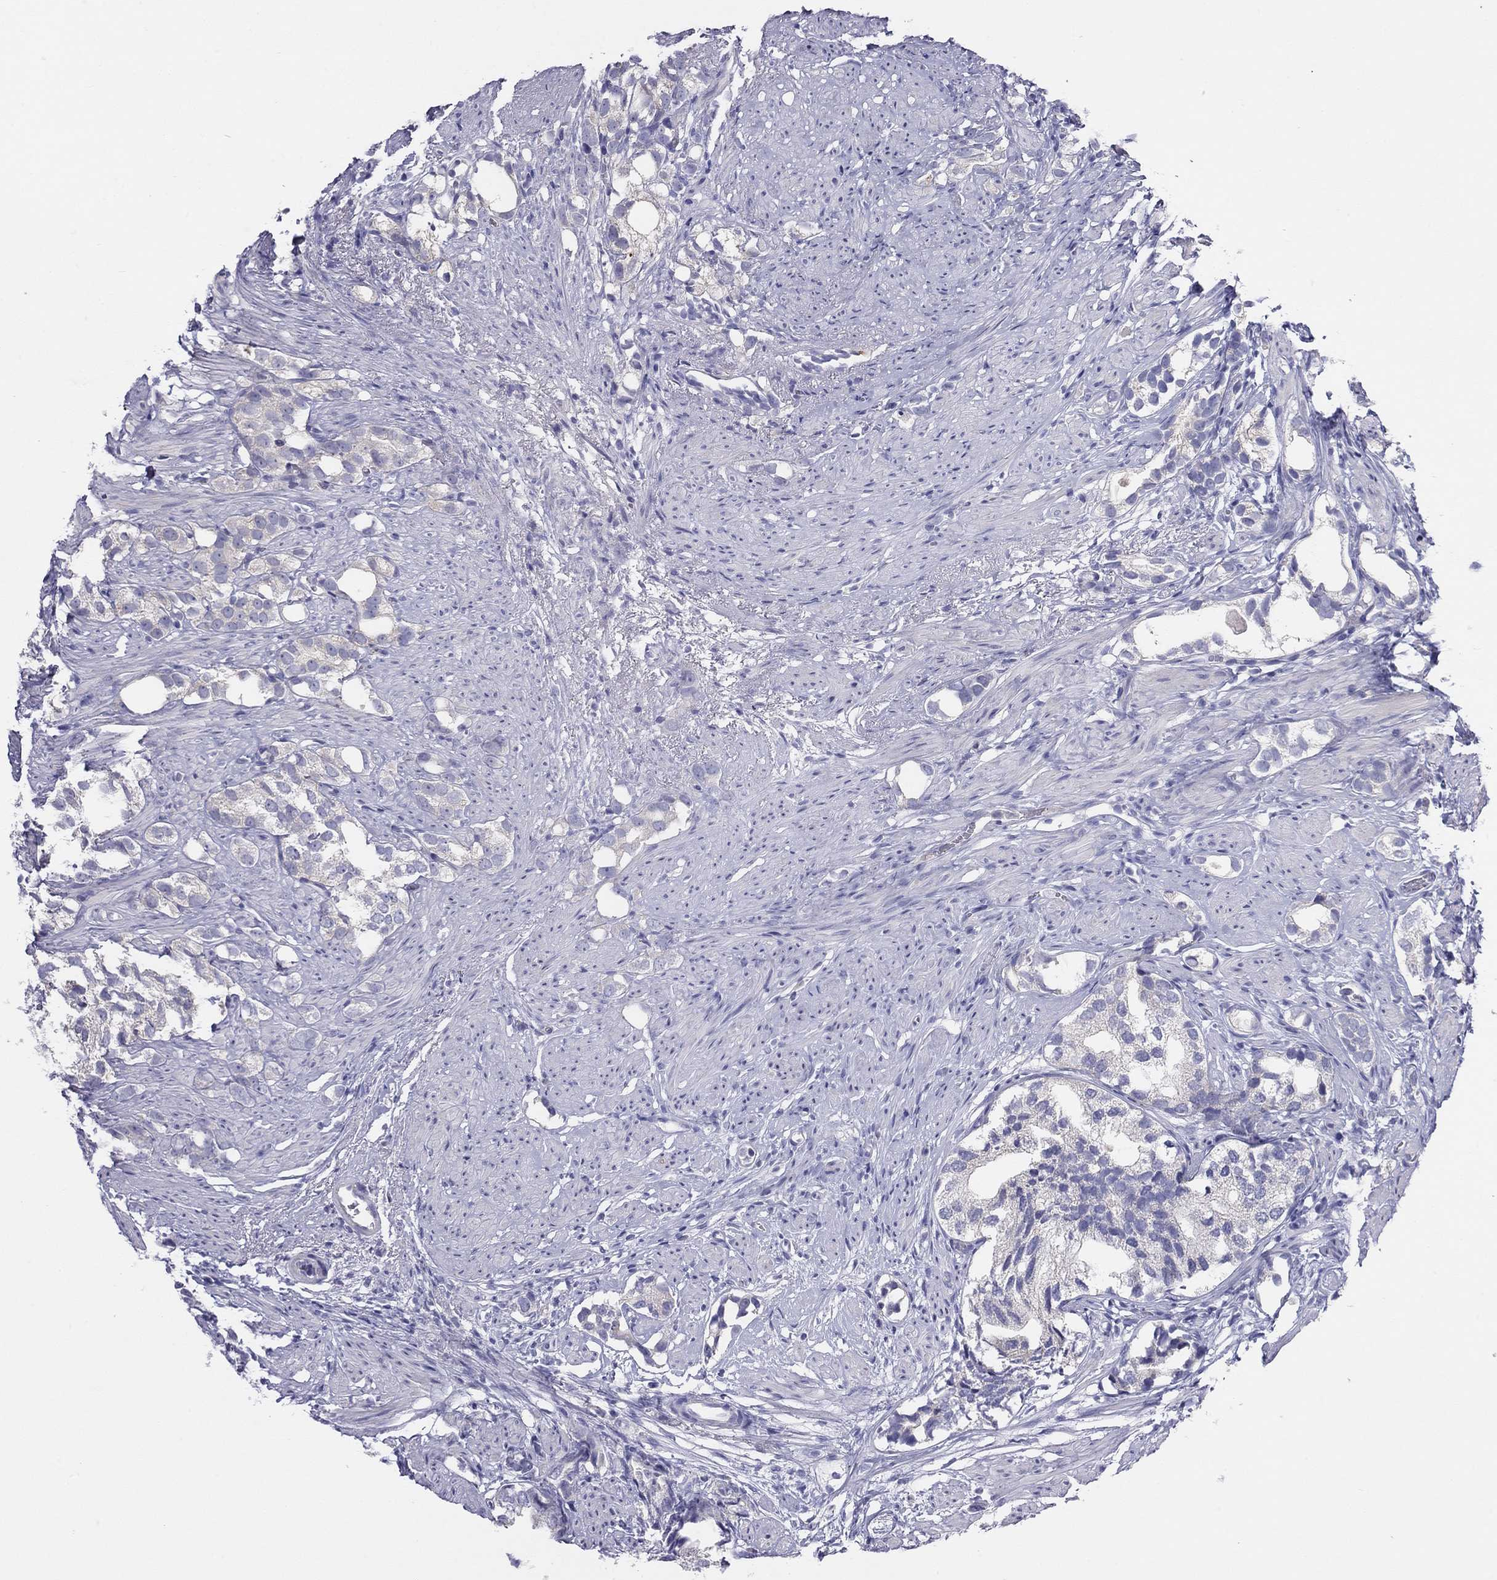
{"staining": {"intensity": "negative", "quantity": "none", "location": "none"}, "tissue": "prostate cancer", "cell_type": "Tumor cells", "image_type": "cancer", "snomed": [{"axis": "morphology", "description": "Adenocarcinoma, High grade"}, {"axis": "topography", "description": "Prostate"}], "caption": "This is an immunohistochemistry histopathology image of prostate high-grade adenocarcinoma. There is no staining in tumor cells.", "gene": "MGAT4C", "patient": {"sex": "male", "age": 82}}